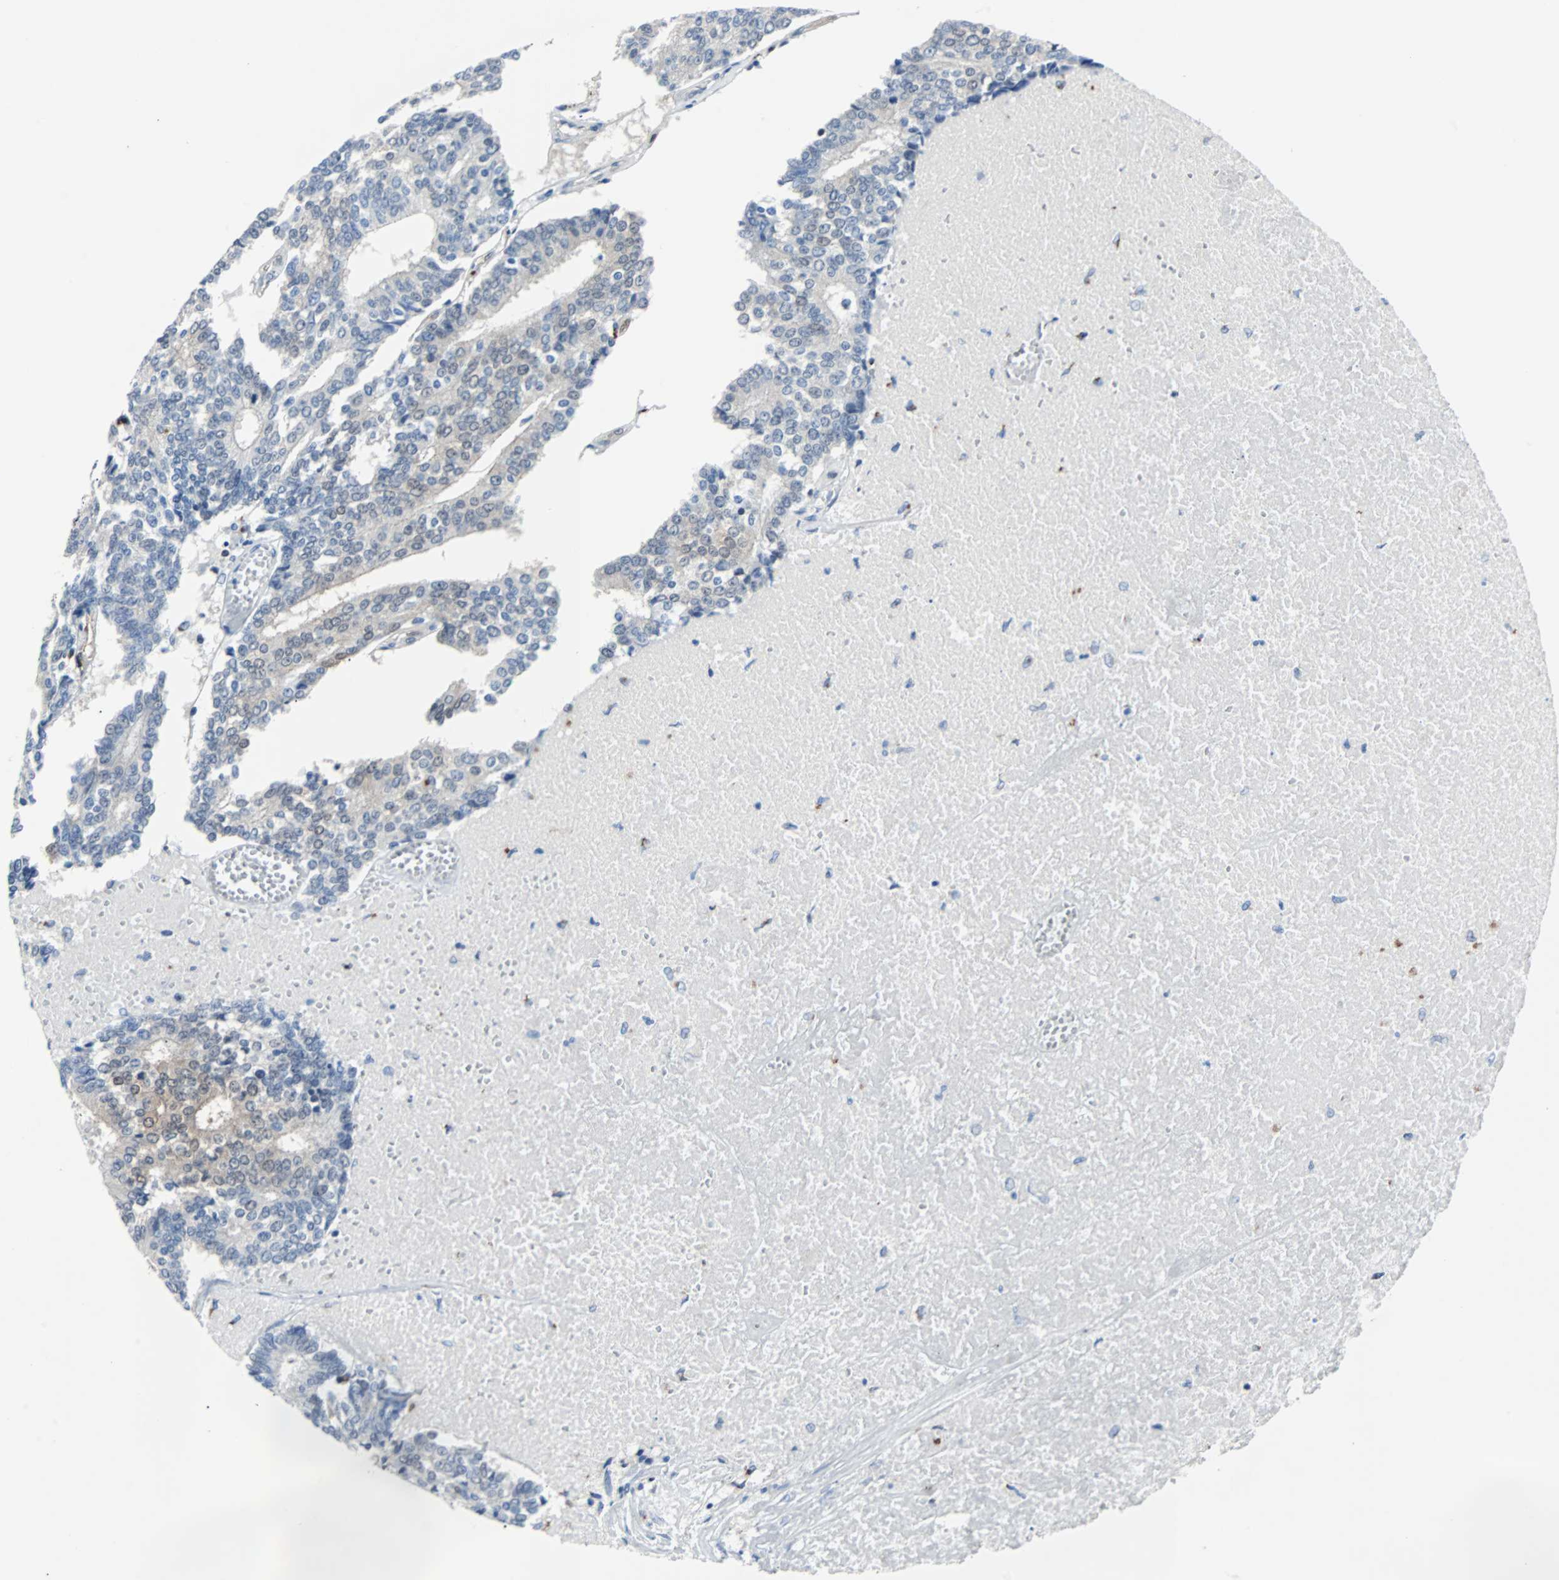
{"staining": {"intensity": "negative", "quantity": "none", "location": "none"}, "tissue": "prostate cancer", "cell_type": "Tumor cells", "image_type": "cancer", "snomed": [{"axis": "morphology", "description": "Adenocarcinoma, High grade"}, {"axis": "topography", "description": "Prostate"}], "caption": "Tumor cells are negative for protein expression in human prostate cancer. (DAB immunohistochemistry (IHC) visualized using brightfield microscopy, high magnification).", "gene": "MAP2K6", "patient": {"sex": "male", "age": 55}}